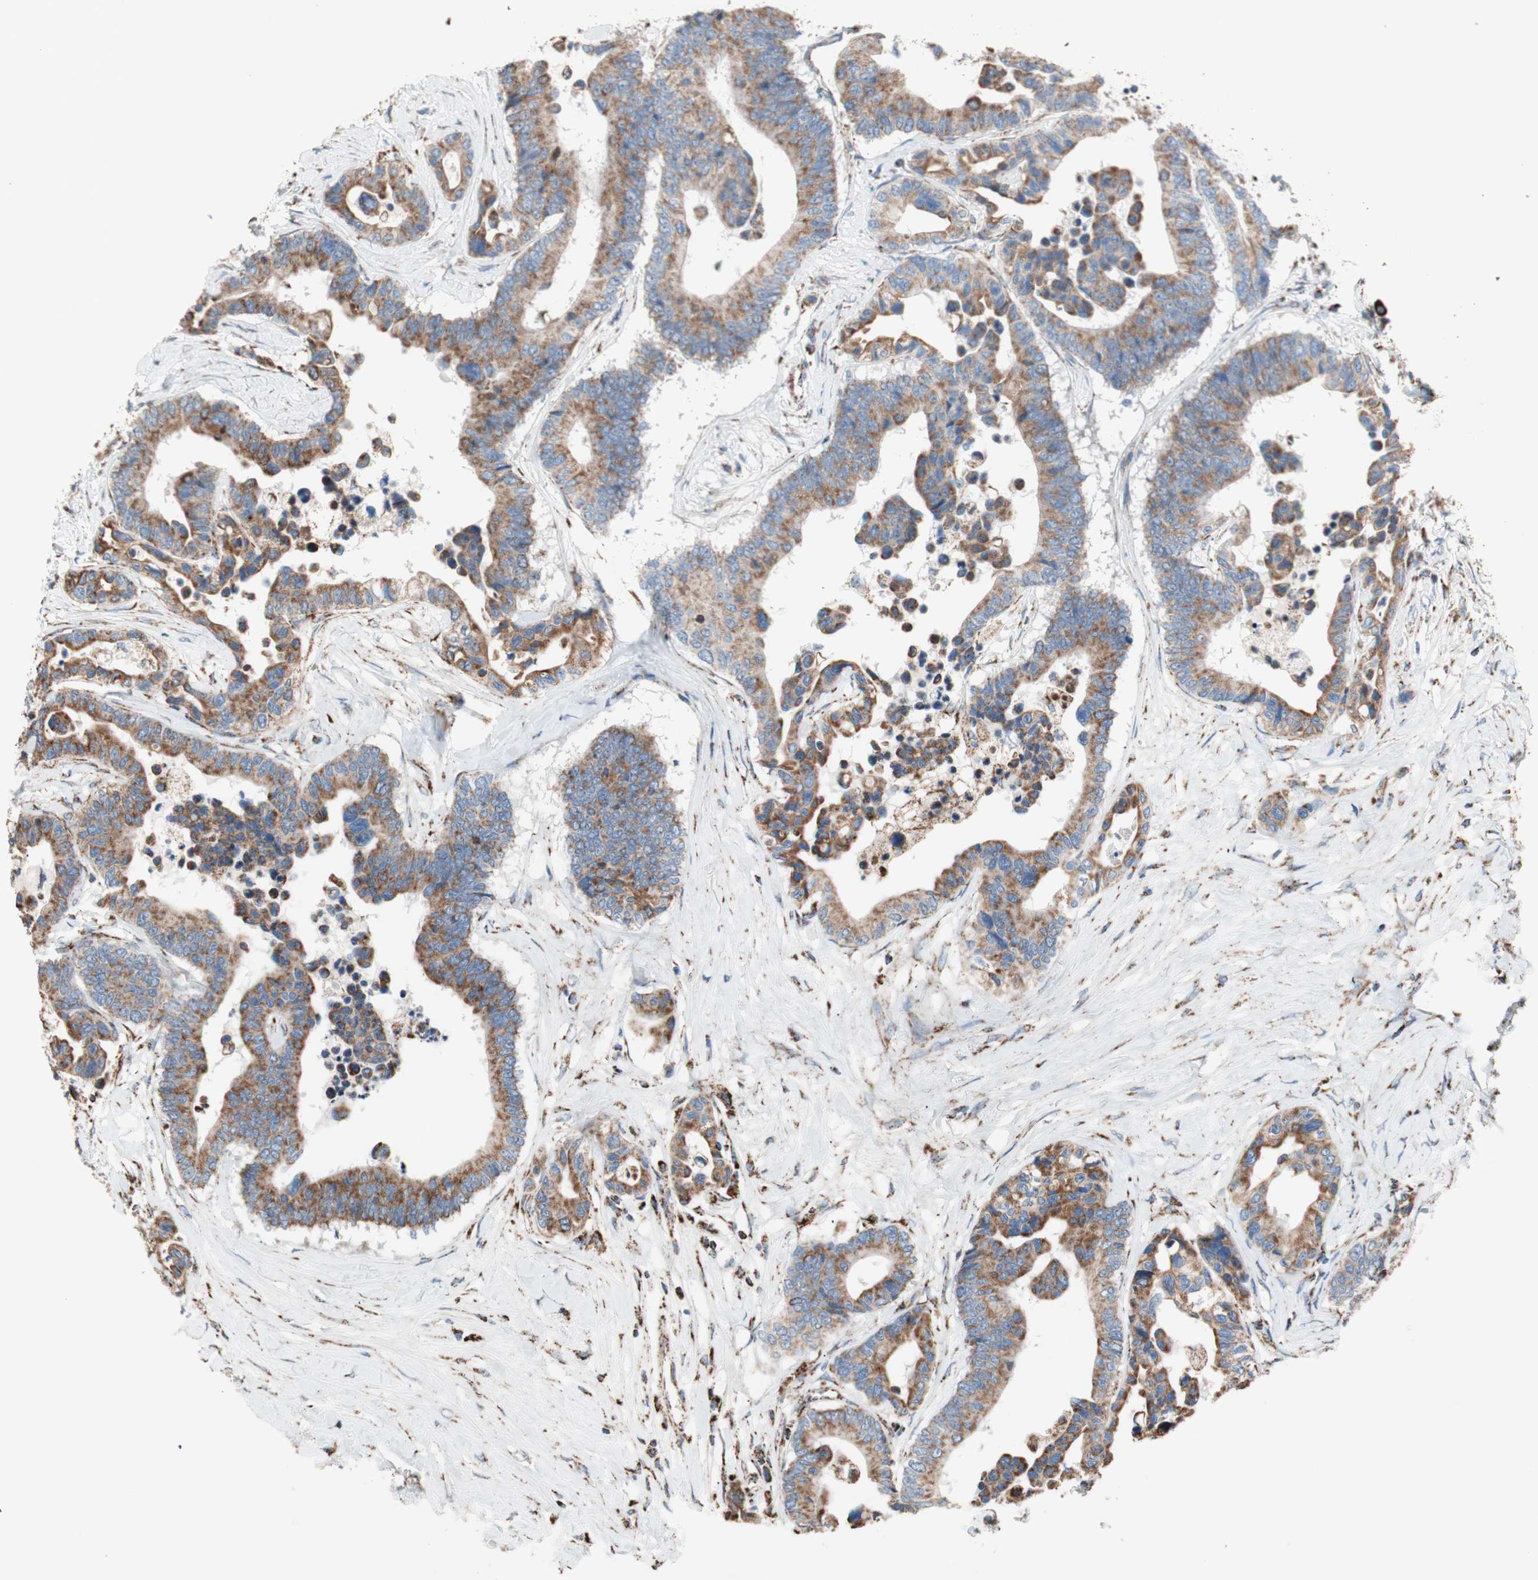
{"staining": {"intensity": "strong", "quantity": ">75%", "location": "cytoplasmic/membranous"}, "tissue": "colorectal cancer", "cell_type": "Tumor cells", "image_type": "cancer", "snomed": [{"axis": "morphology", "description": "Normal tissue, NOS"}, {"axis": "morphology", "description": "Adenocarcinoma, NOS"}, {"axis": "topography", "description": "Colon"}], "caption": "Human adenocarcinoma (colorectal) stained with a protein marker reveals strong staining in tumor cells.", "gene": "PCSK4", "patient": {"sex": "male", "age": 82}}